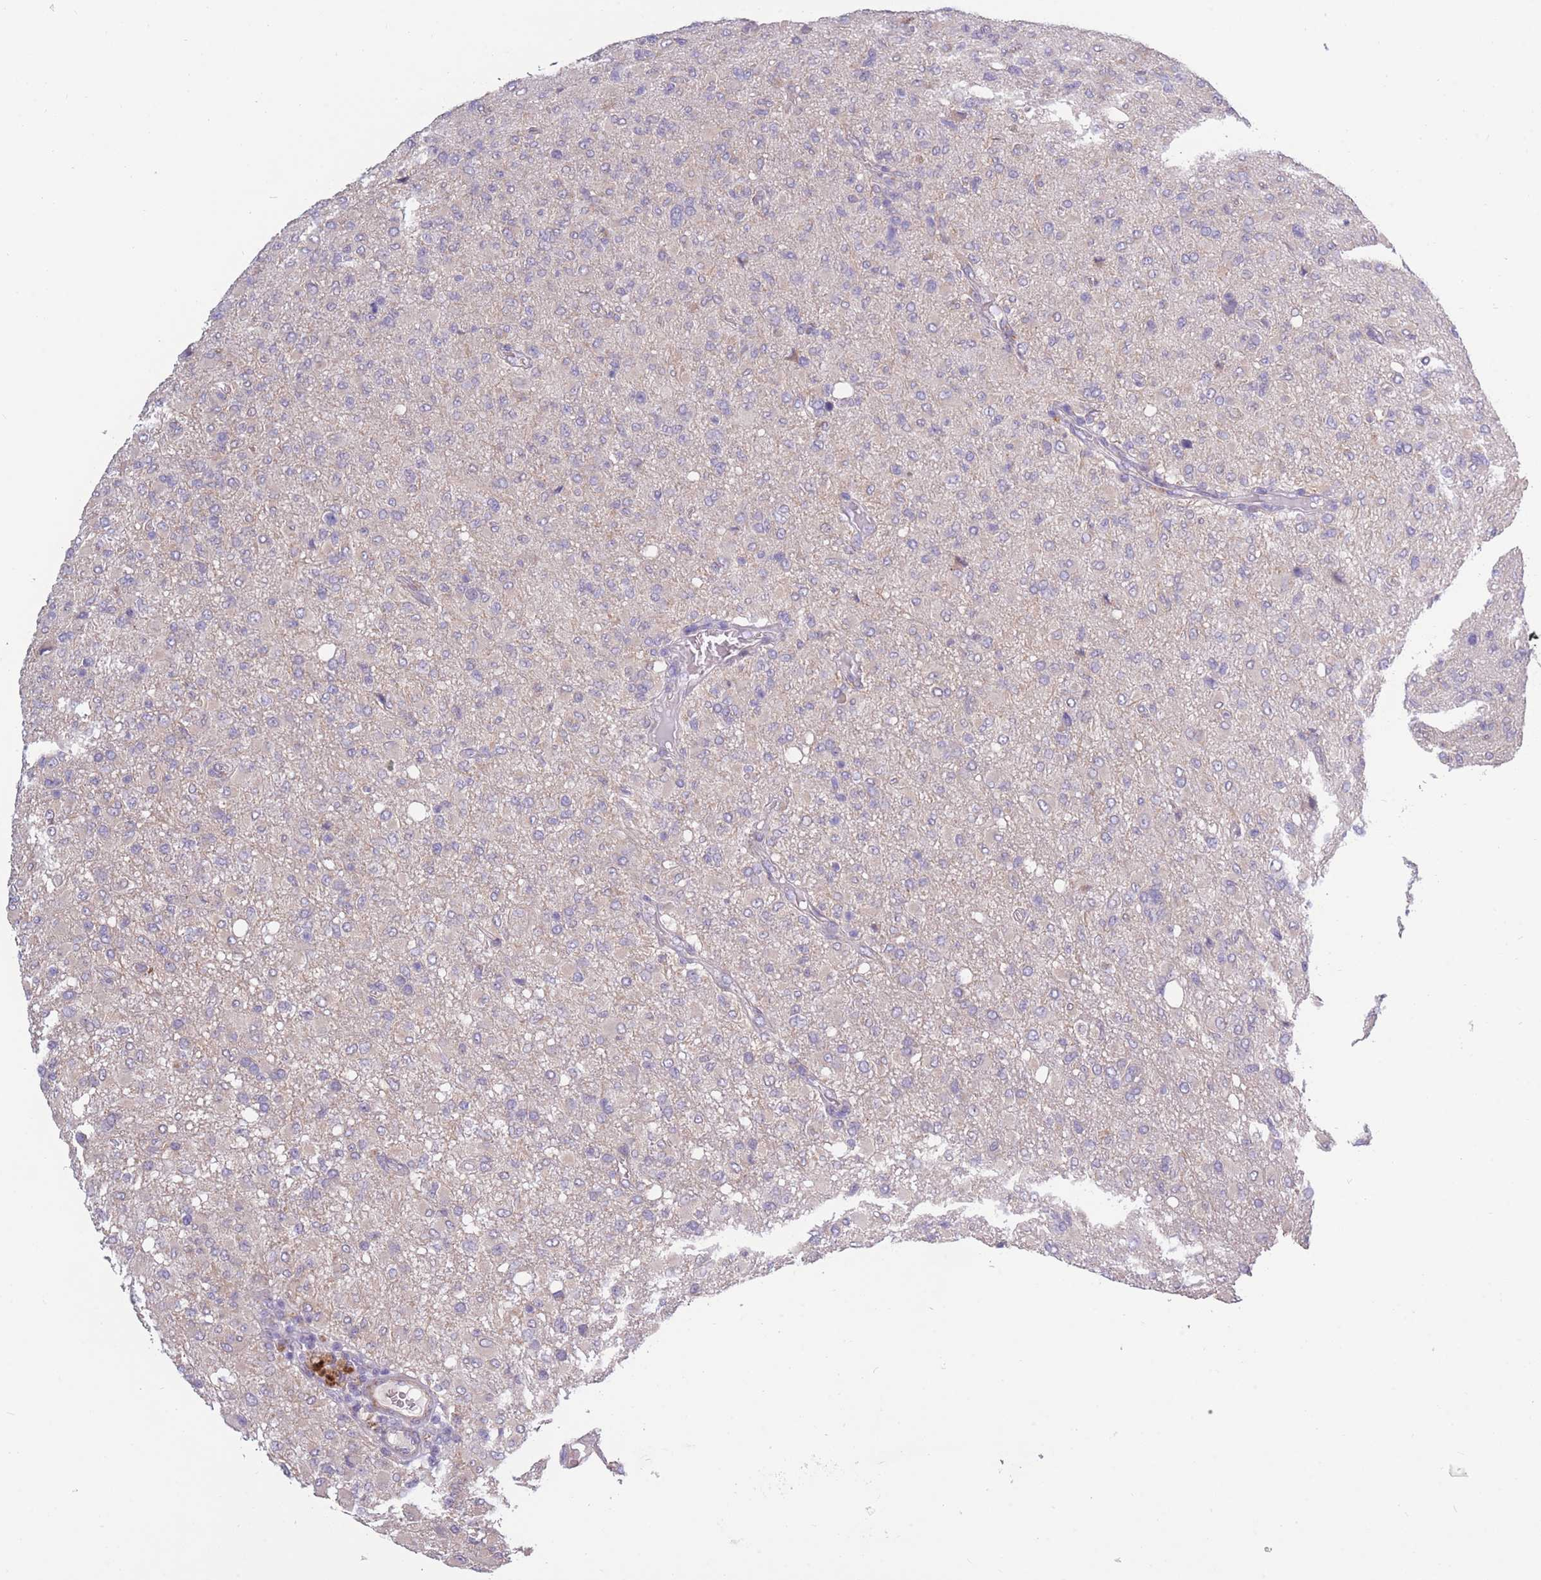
{"staining": {"intensity": "negative", "quantity": "none", "location": "none"}, "tissue": "glioma", "cell_type": "Tumor cells", "image_type": "cancer", "snomed": [{"axis": "morphology", "description": "Glioma, malignant, High grade"}, {"axis": "topography", "description": "Brain"}], "caption": "The micrograph exhibits no staining of tumor cells in glioma.", "gene": "CCNQ", "patient": {"sex": "female", "age": 57}}